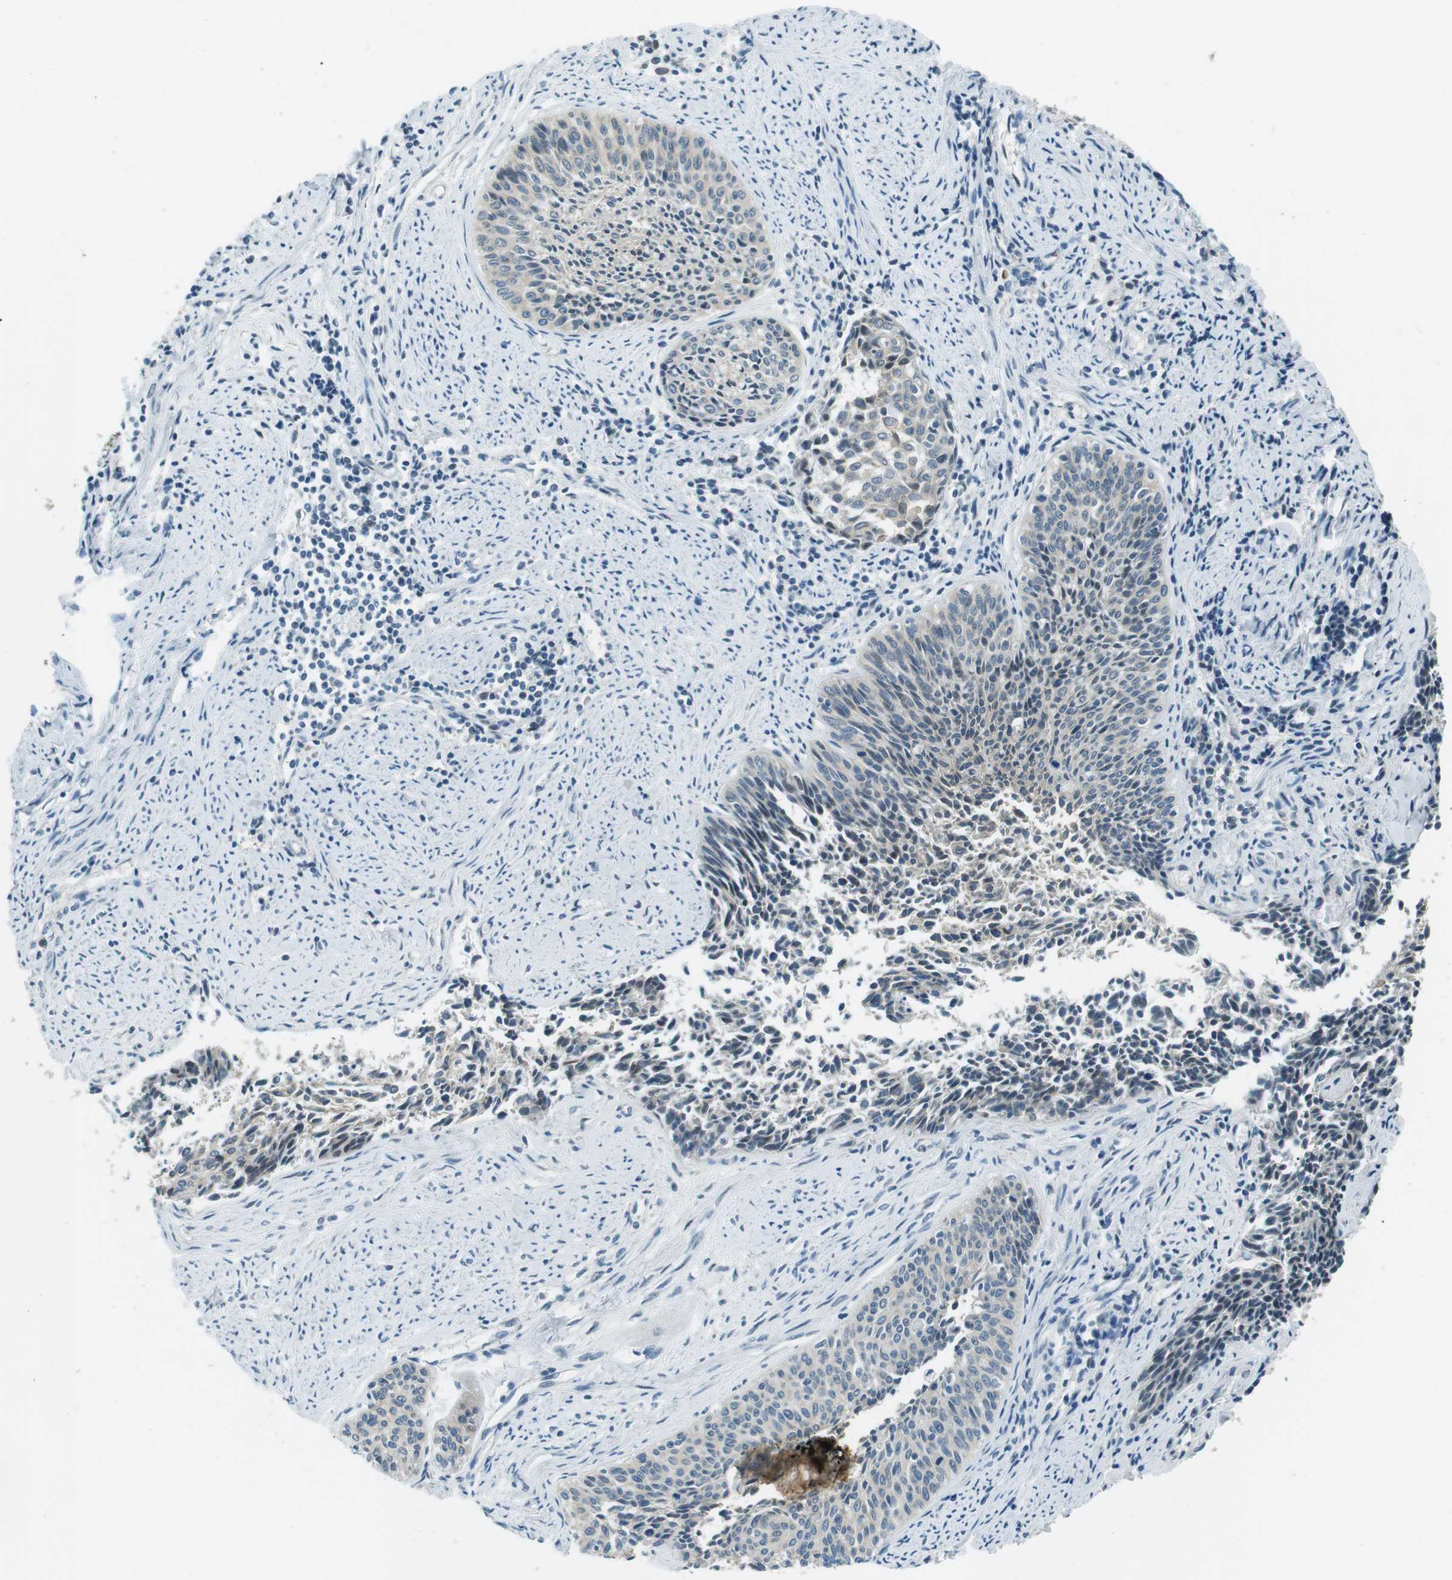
{"staining": {"intensity": "negative", "quantity": "none", "location": "none"}, "tissue": "cervical cancer", "cell_type": "Tumor cells", "image_type": "cancer", "snomed": [{"axis": "morphology", "description": "Squamous cell carcinoma, NOS"}, {"axis": "topography", "description": "Cervix"}], "caption": "Immunohistochemical staining of cervical cancer (squamous cell carcinoma) shows no significant staining in tumor cells.", "gene": "TMEM74", "patient": {"sex": "female", "age": 55}}